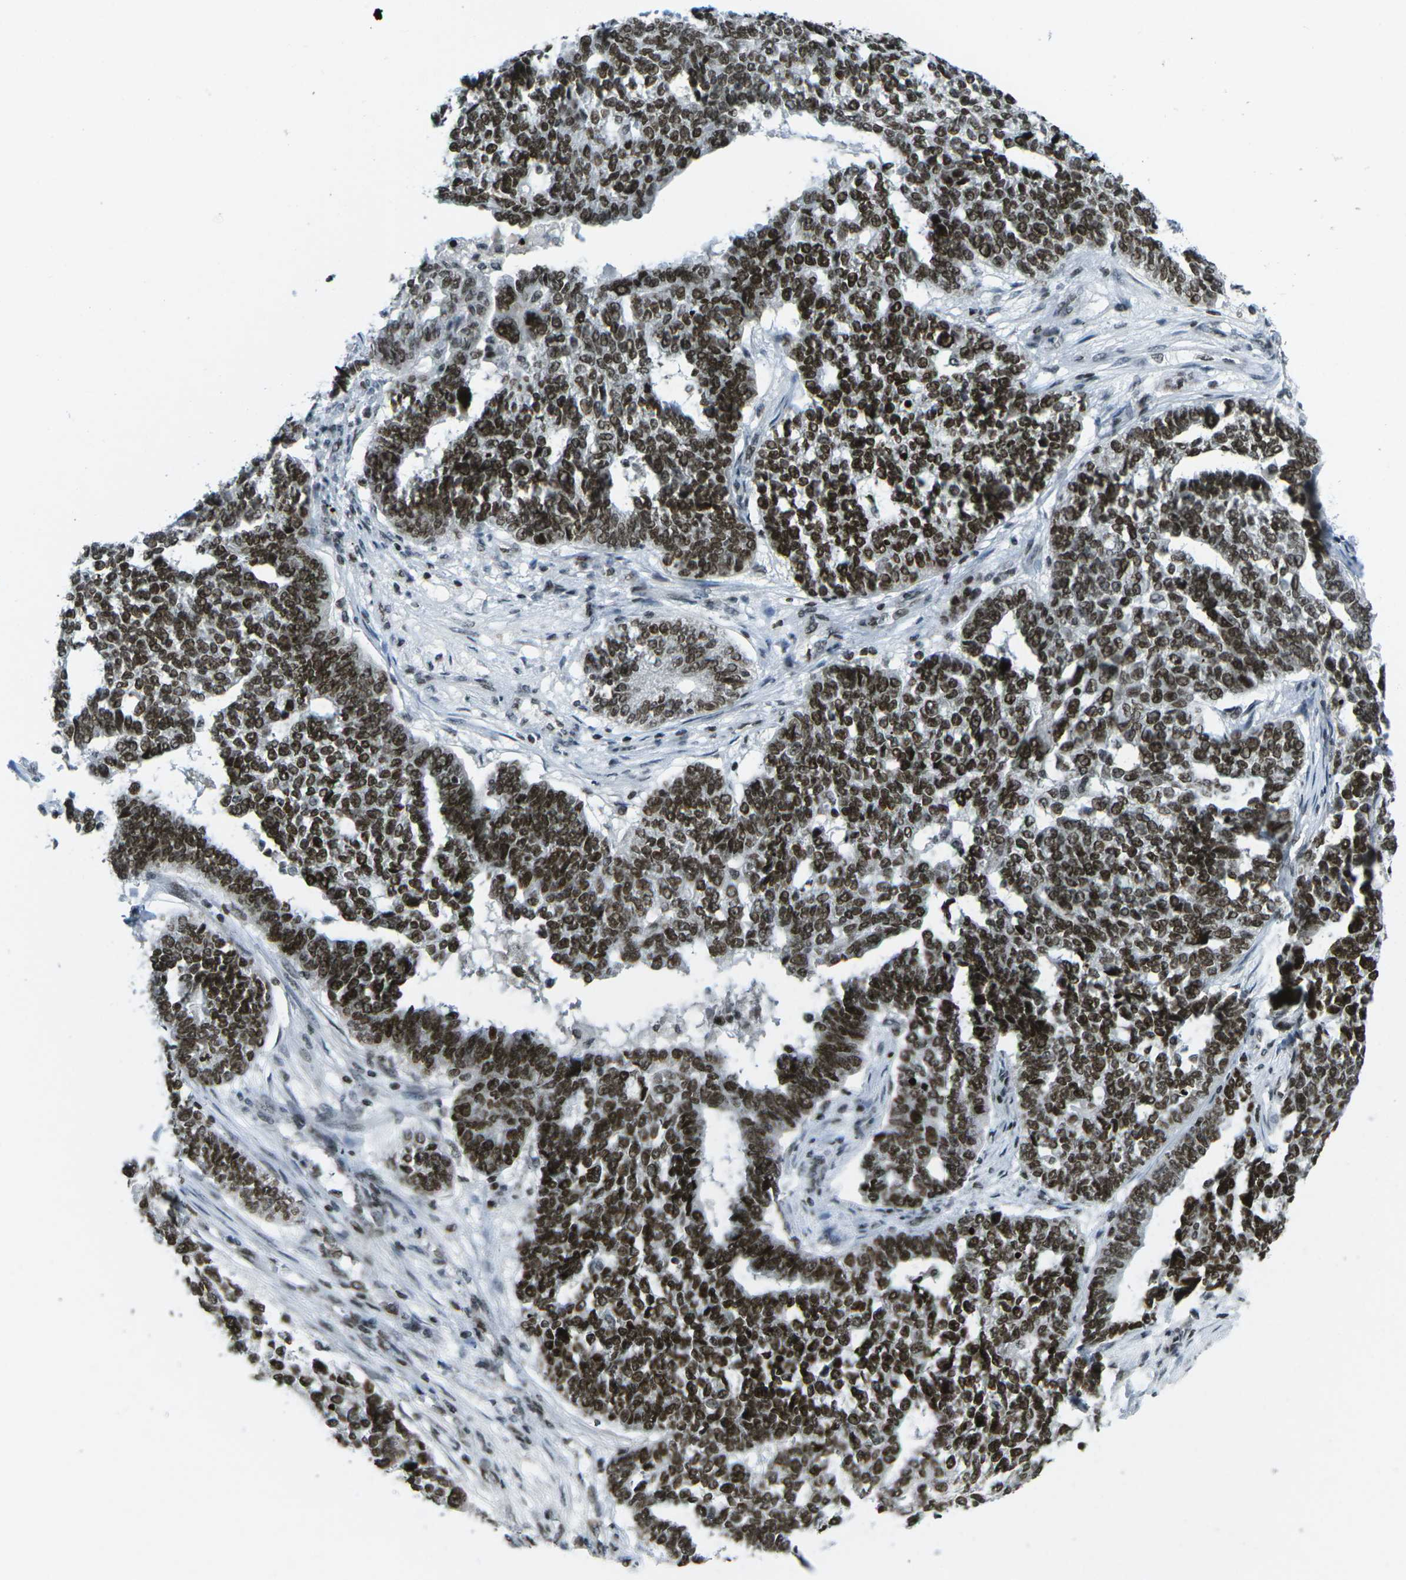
{"staining": {"intensity": "strong", "quantity": ">75%", "location": "nuclear"}, "tissue": "ovarian cancer", "cell_type": "Tumor cells", "image_type": "cancer", "snomed": [{"axis": "morphology", "description": "Cystadenocarcinoma, serous, NOS"}, {"axis": "topography", "description": "Ovary"}], "caption": "Strong nuclear staining is present in approximately >75% of tumor cells in ovarian cancer. (brown staining indicates protein expression, while blue staining denotes nuclei).", "gene": "EME1", "patient": {"sex": "female", "age": 59}}